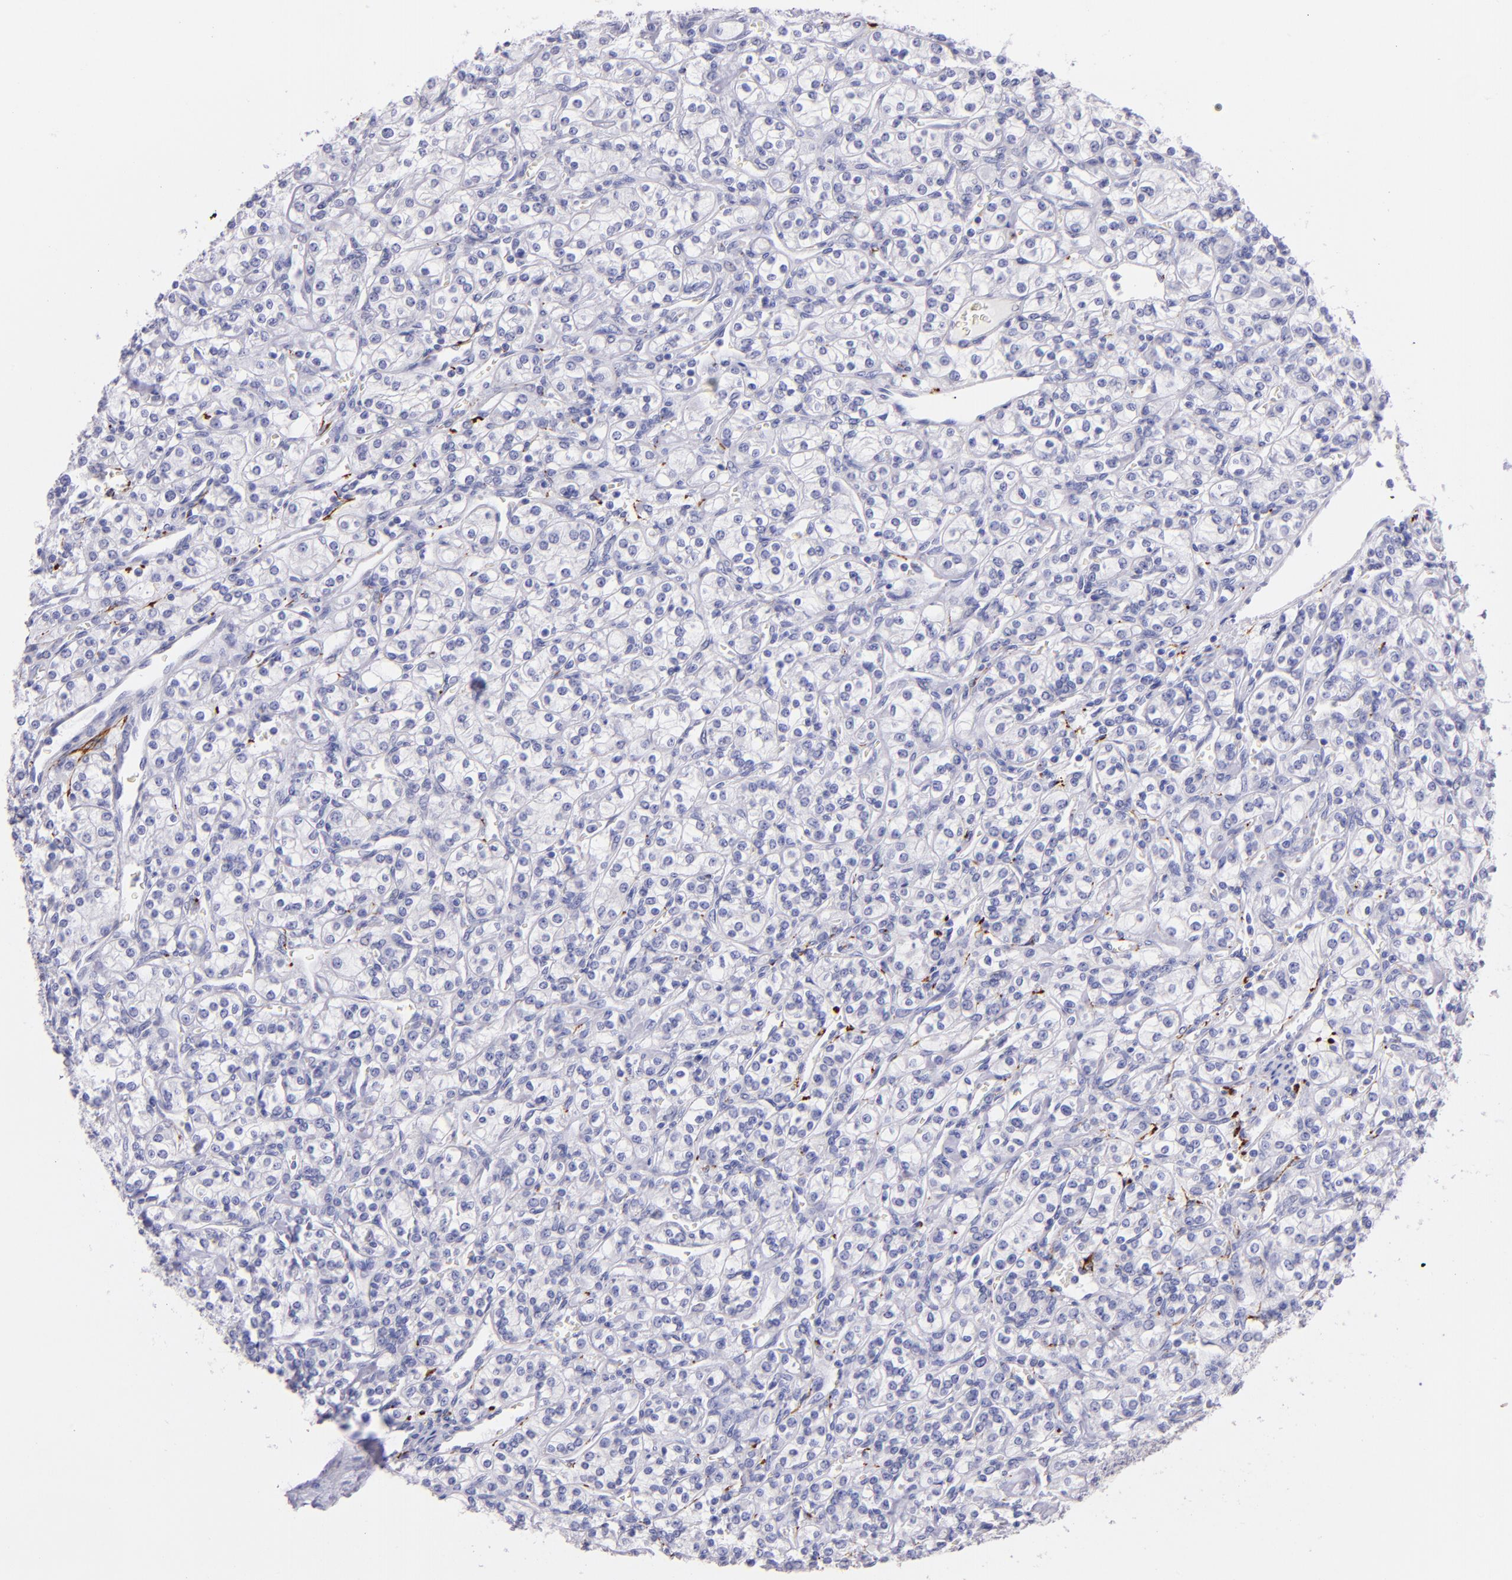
{"staining": {"intensity": "negative", "quantity": "none", "location": "none"}, "tissue": "renal cancer", "cell_type": "Tumor cells", "image_type": "cancer", "snomed": [{"axis": "morphology", "description": "Adenocarcinoma, NOS"}, {"axis": "topography", "description": "Kidney"}], "caption": "An image of adenocarcinoma (renal) stained for a protein exhibits no brown staining in tumor cells. Brightfield microscopy of immunohistochemistry (IHC) stained with DAB (3,3'-diaminobenzidine) (brown) and hematoxylin (blue), captured at high magnification.", "gene": "UCHL1", "patient": {"sex": "male", "age": 77}}